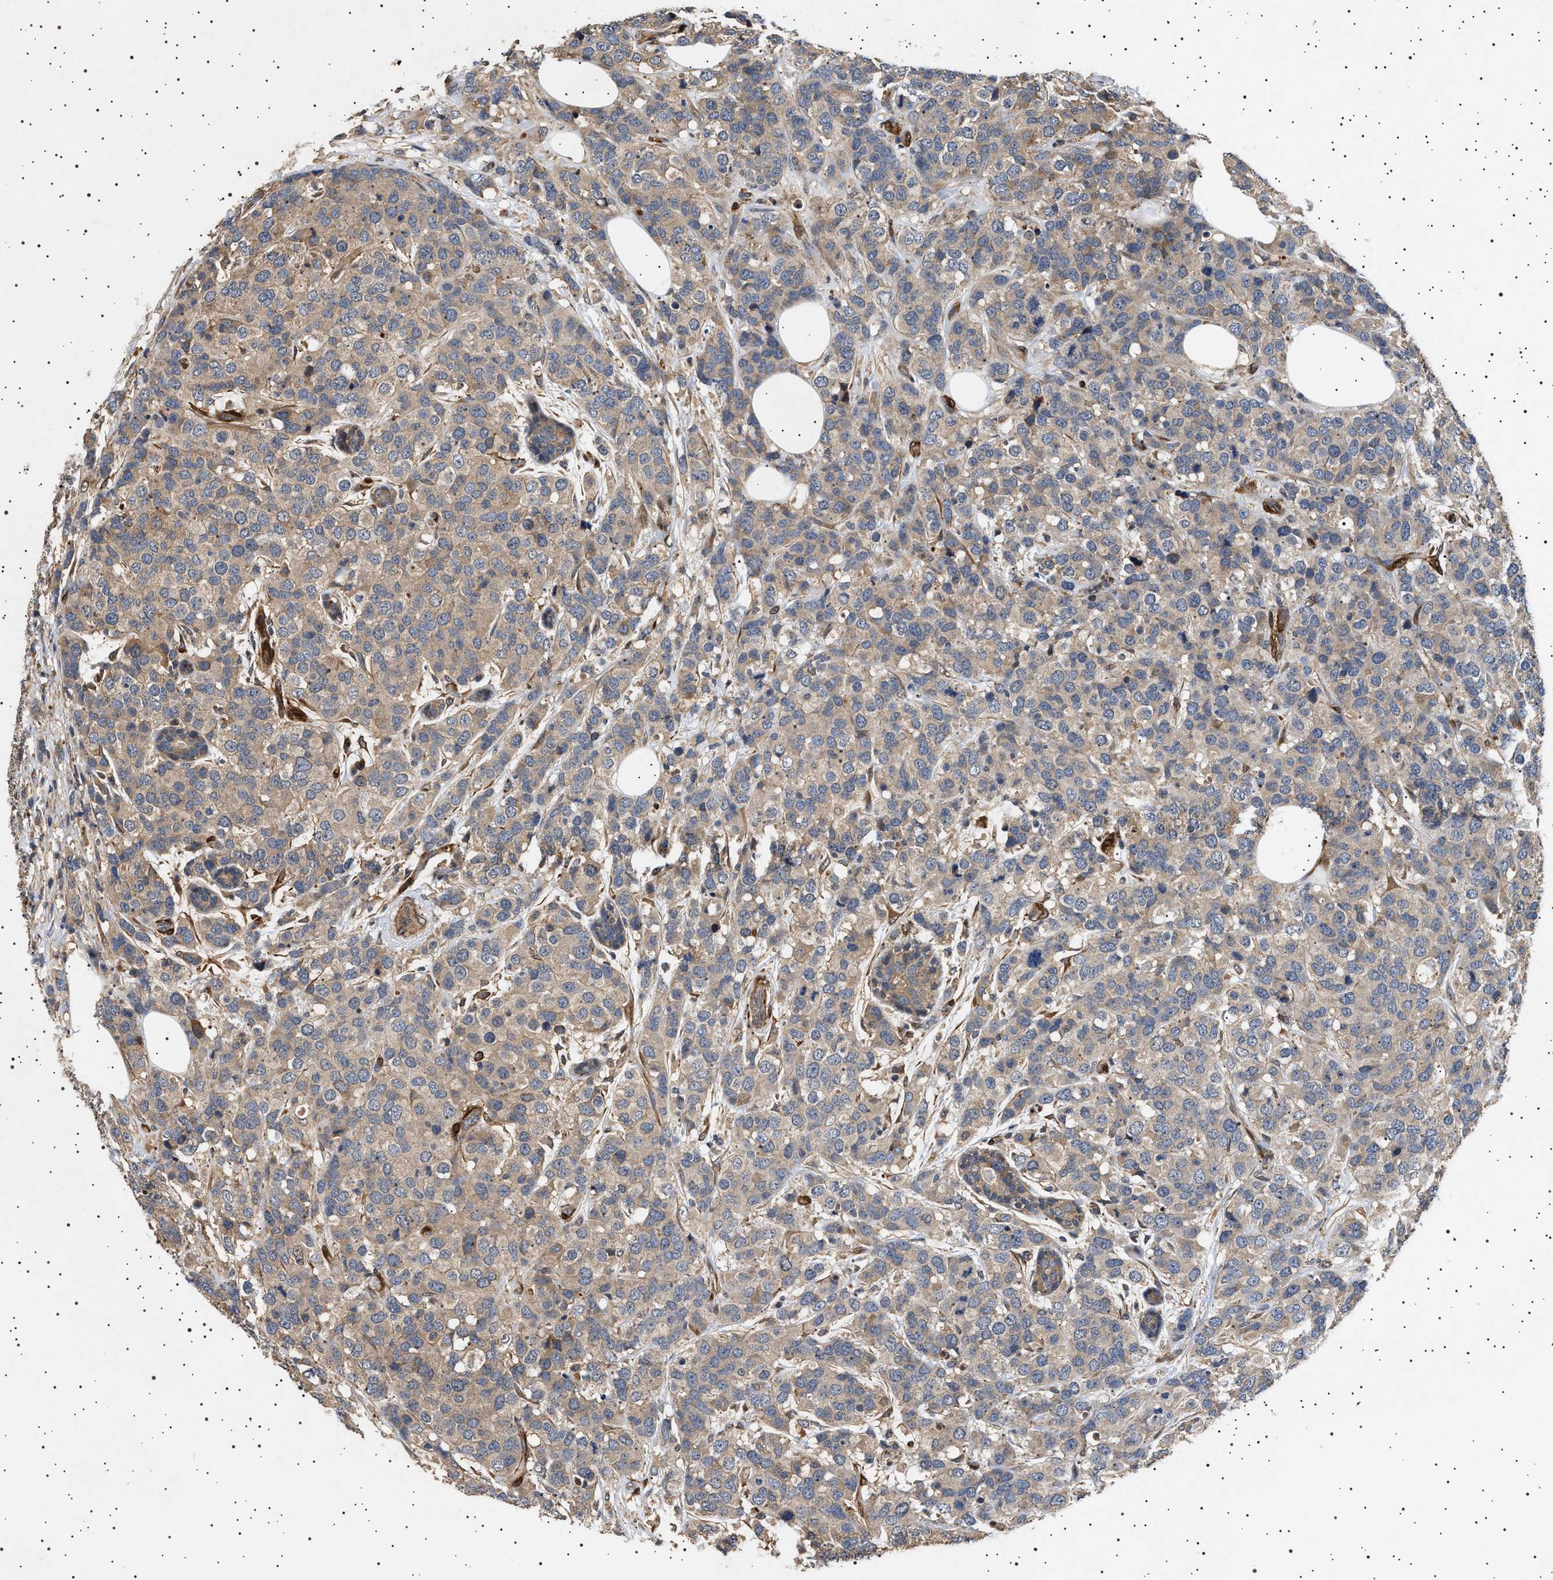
{"staining": {"intensity": "weak", "quantity": ">75%", "location": "cytoplasmic/membranous"}, "tissue": "breast cancer", "cell_type": "Tumor cells", "image_type": "cancer", "snomed": [{"axis": "morphology", "description": "Lobular carcinoma"}, {"axis": "topography", "description": "Breast"}], "caption": "Weak cytoplasmic/membranous positivity is identified in approximately >75% of tumor cells in breast cancer.", "gene": "GUCY1B1", "patient": {"sex": "female", "age": 59}}